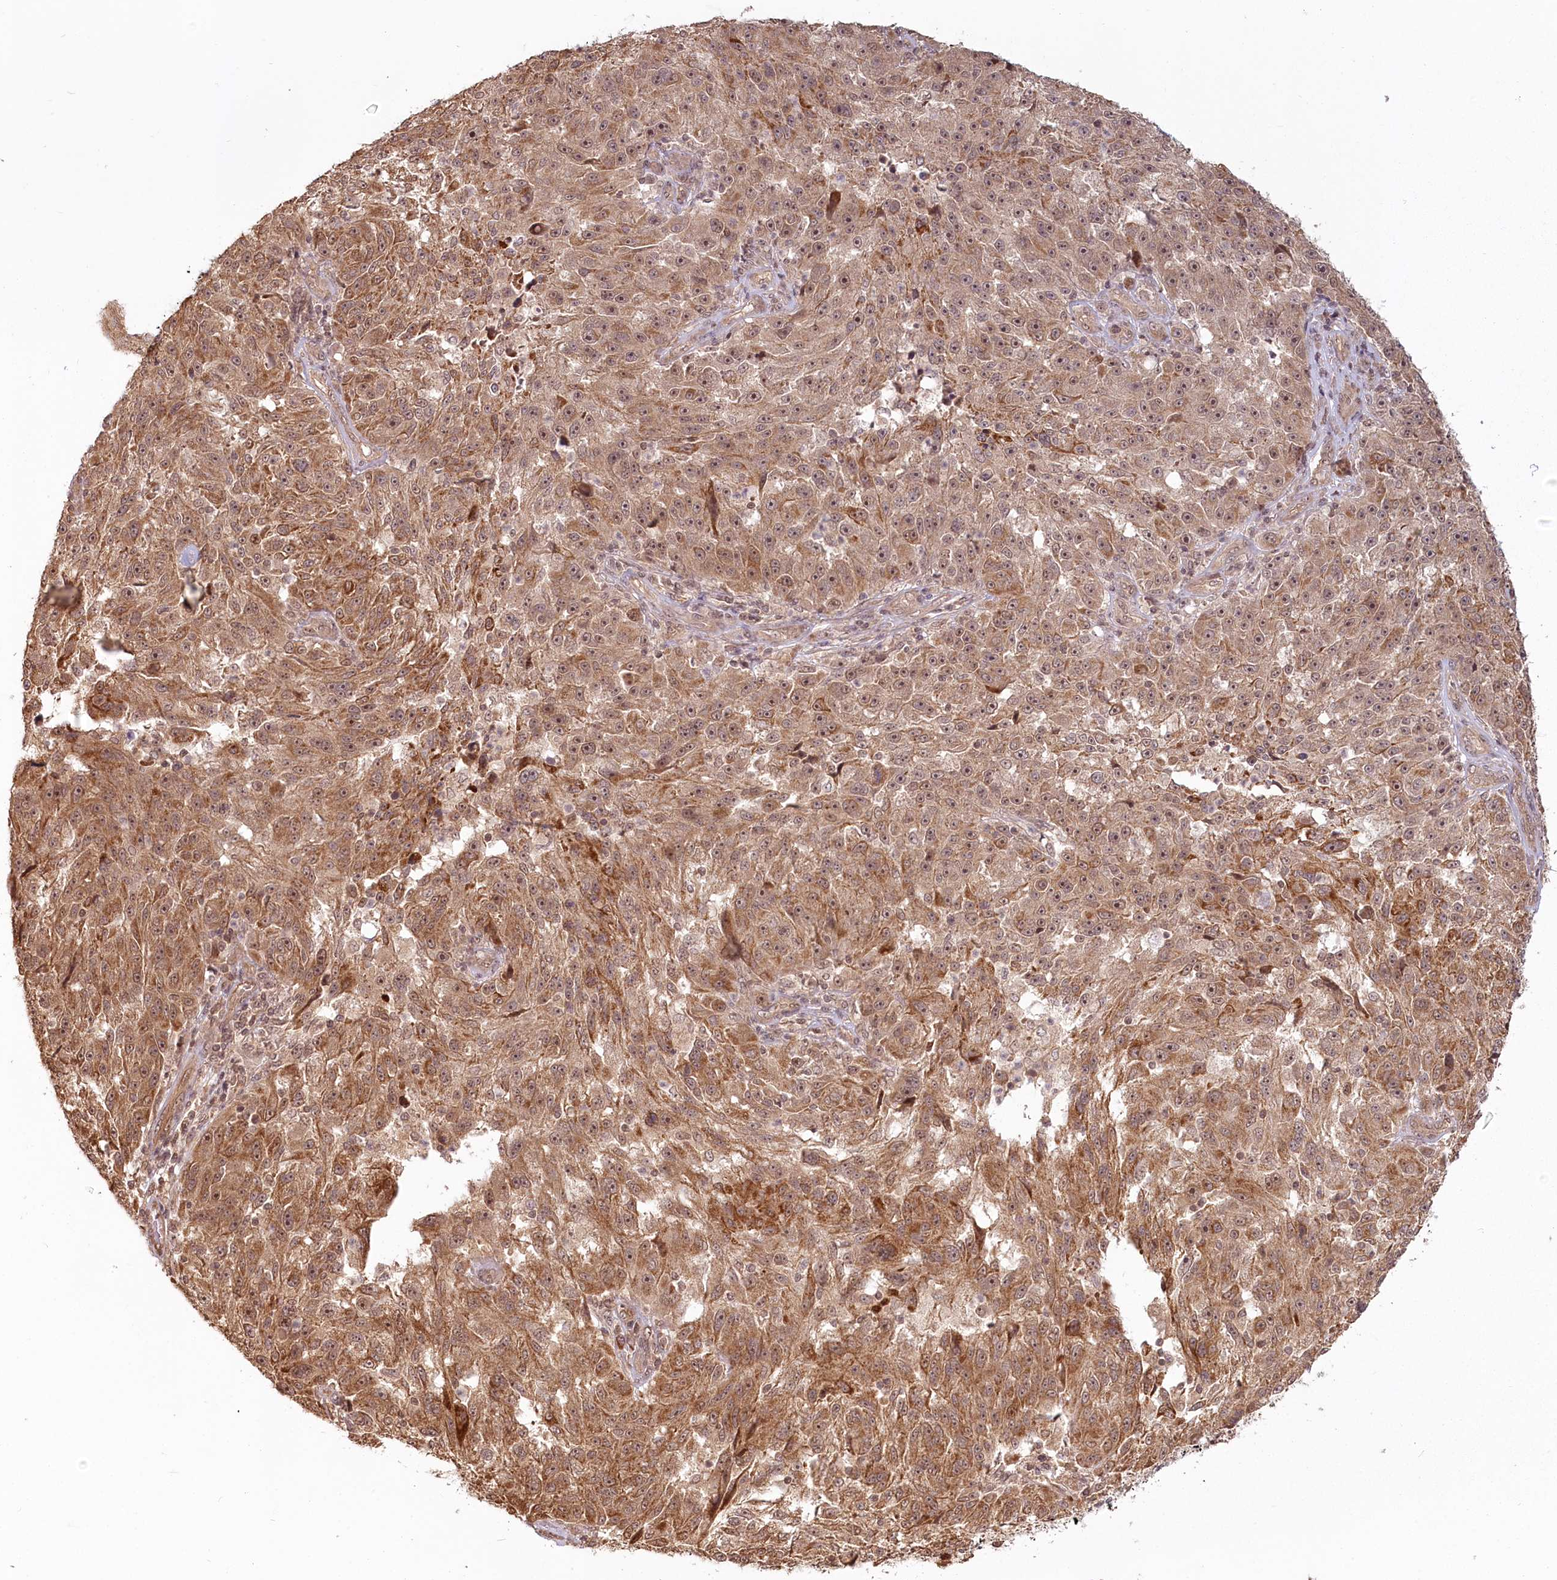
{"staining": {"intensity": "moderate", "quantity": ">75%", "location": "cytoplasmic/membranous,nuclear"}, "tissue": "melanoma", "cell_type": "Tumor cells", "image_type": "cancer", "snomed": [{"axis": "morphology", "description": "Malignant melanoma, NOS"}, {"axis": "topography", "description": "Skin"}], "caption": "Immunohistochemistry (IHC) histopathology image of malignant melanoma stained for a protein (brown), which reveals medium levels of moderate cytoplasmic/membranous and nuclear positivity in approximately >75% of tumor cells.", "gene": "R3HDM2", "patient": {"sex": "male", "age": 53}}